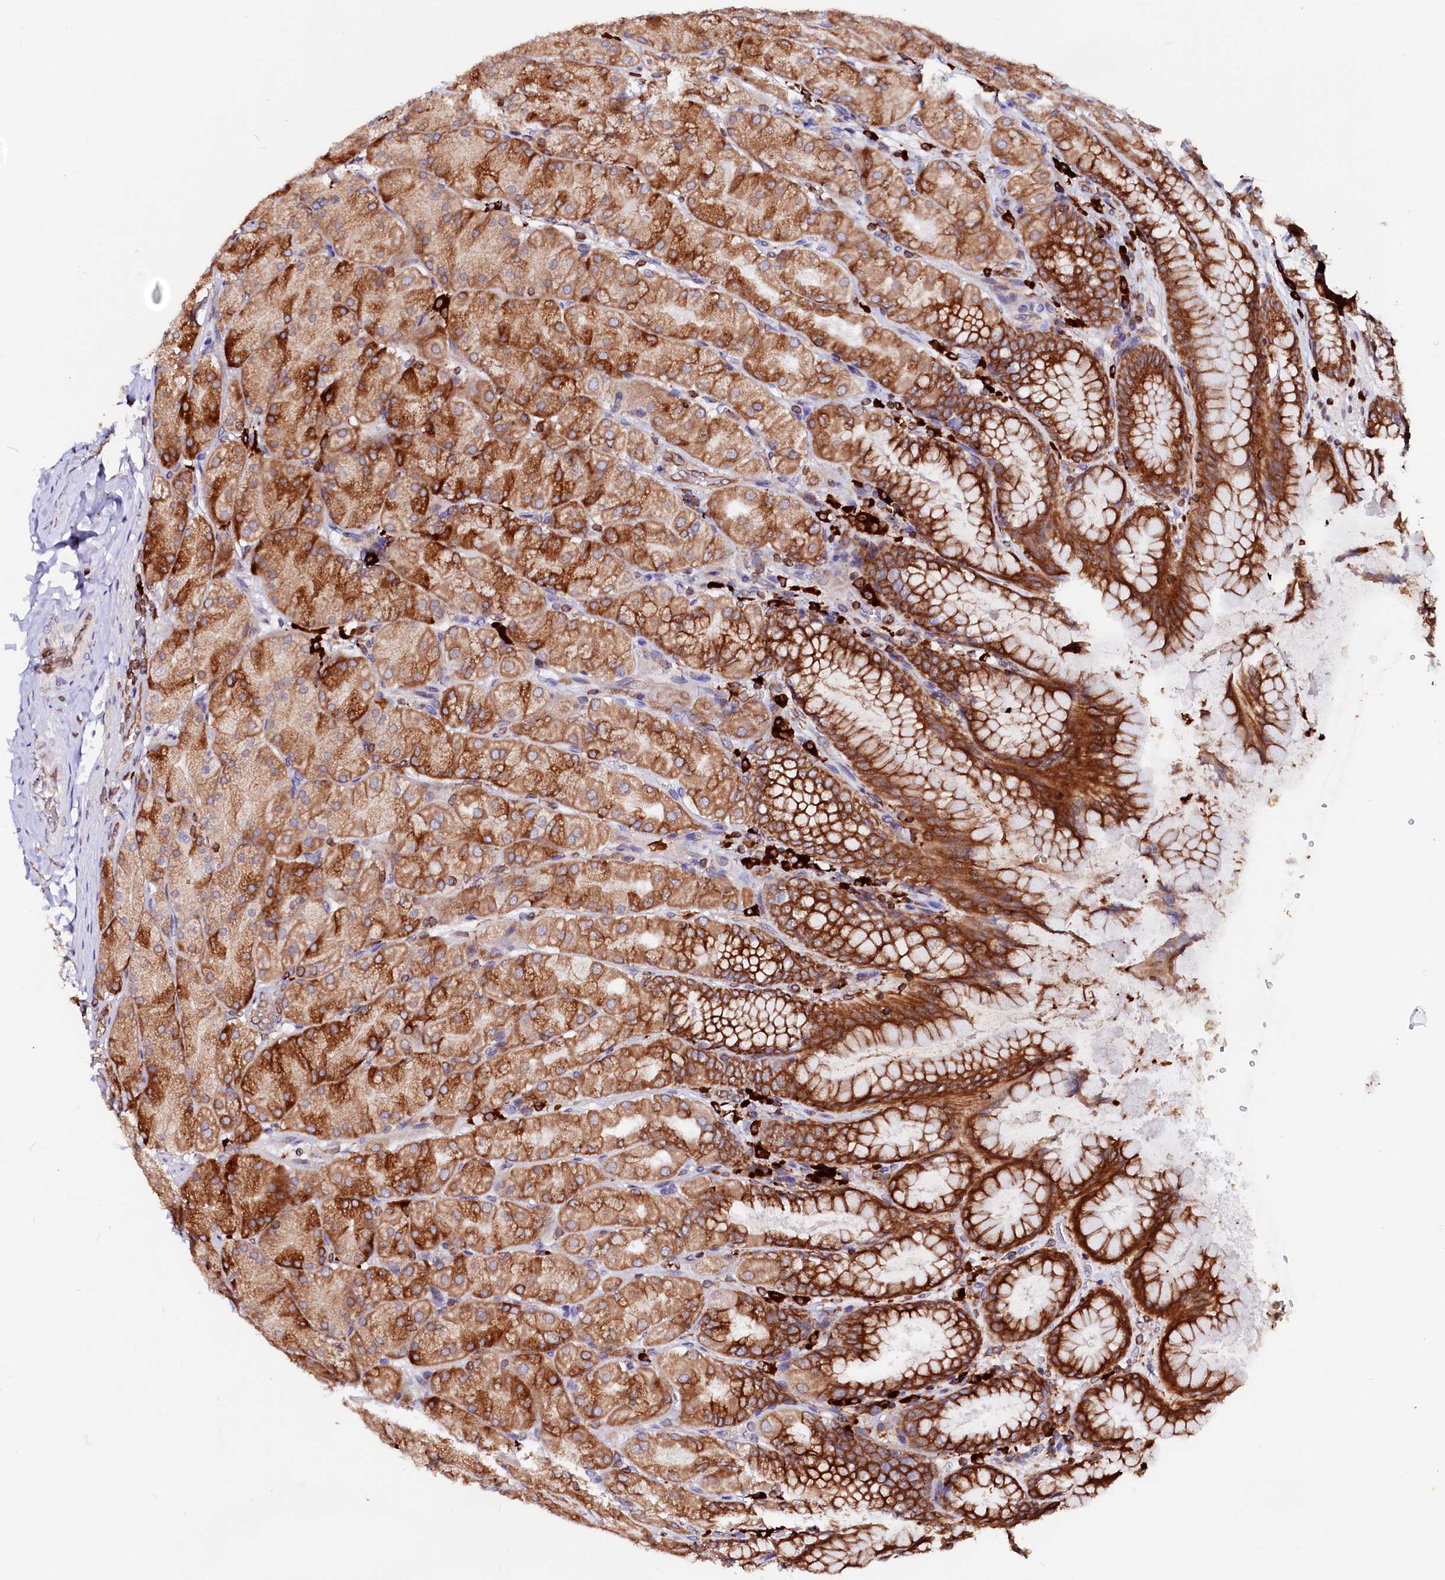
{"staining": {"intensity": "strong", "quantity": ">75%", "location": "cytoplasmic/membranous"}, "tissue": "stomach", "cell_type": "Glandular cells", "image_type": "normal", "snomed": [{"axis": "morphology", "description": "Normal tissue, NOS"}, {"axis": "topography", "description": "Stomach, upper"}], "caption": "Benign stomach demonstrates strong cytoplasmic/membranous positivity in about >75% of glandular cells, visualized by immunohistochemistry.", "gene": "DERL1", "patient": {"sex": "female", "age": 56}}